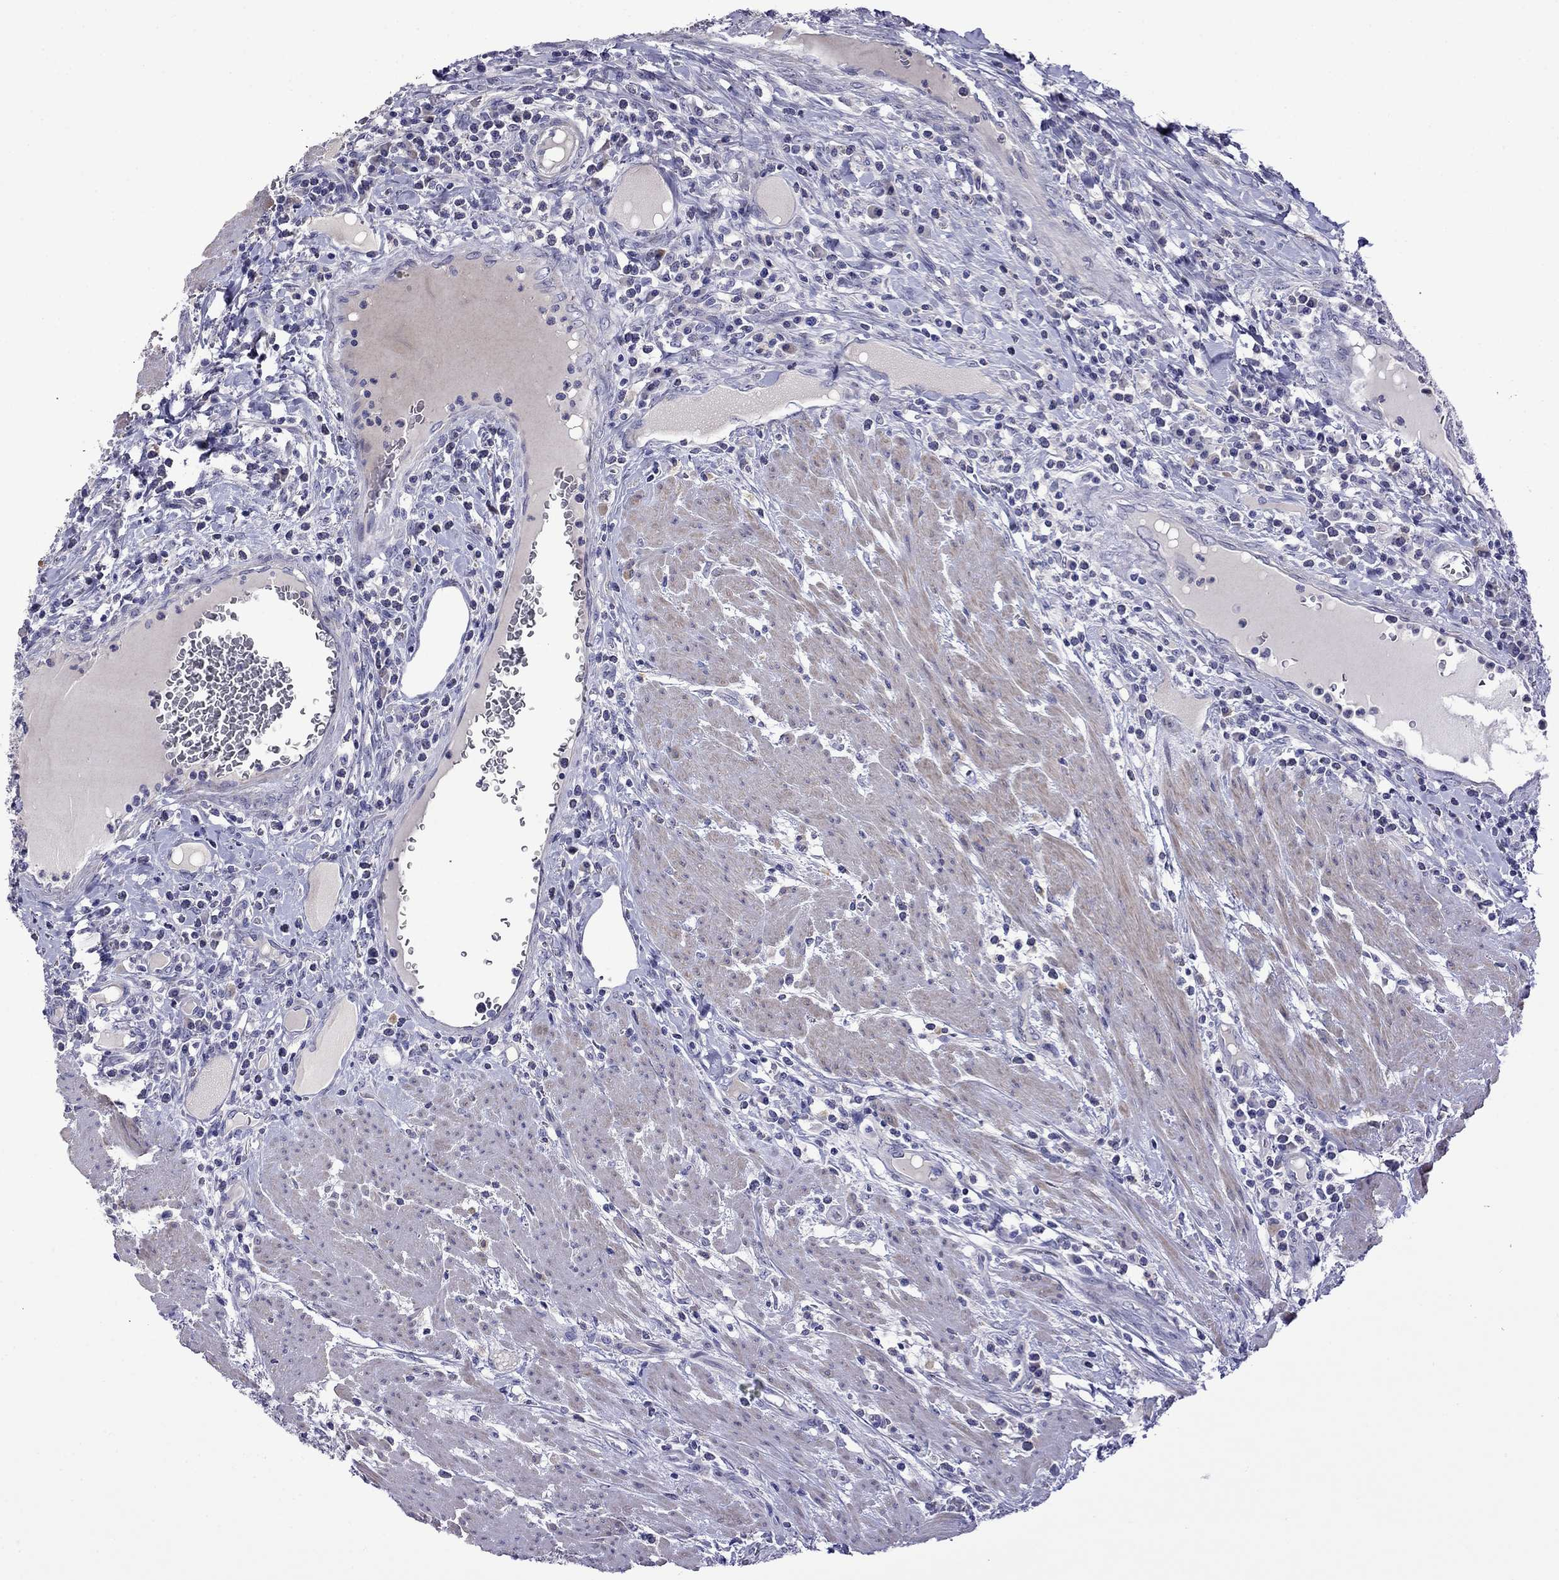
{"staining": {"intensity": "negative", "quantity": "none", "location": "none"}, "tissue": "colorectal cancer", "cell_type": "Tumor cells", "image_type": "cancer", "snomed": [{"axis": "morphology", "description": "Adenocarcinoma, NOS"}, {"axis": "topography", "description": "Colon"}], "caption": "An image of human colorectal adenocarcinoma is negative for staining in tumor cells.", "gene": "STAR", "patient": {"sex": "male", "age": 53}}